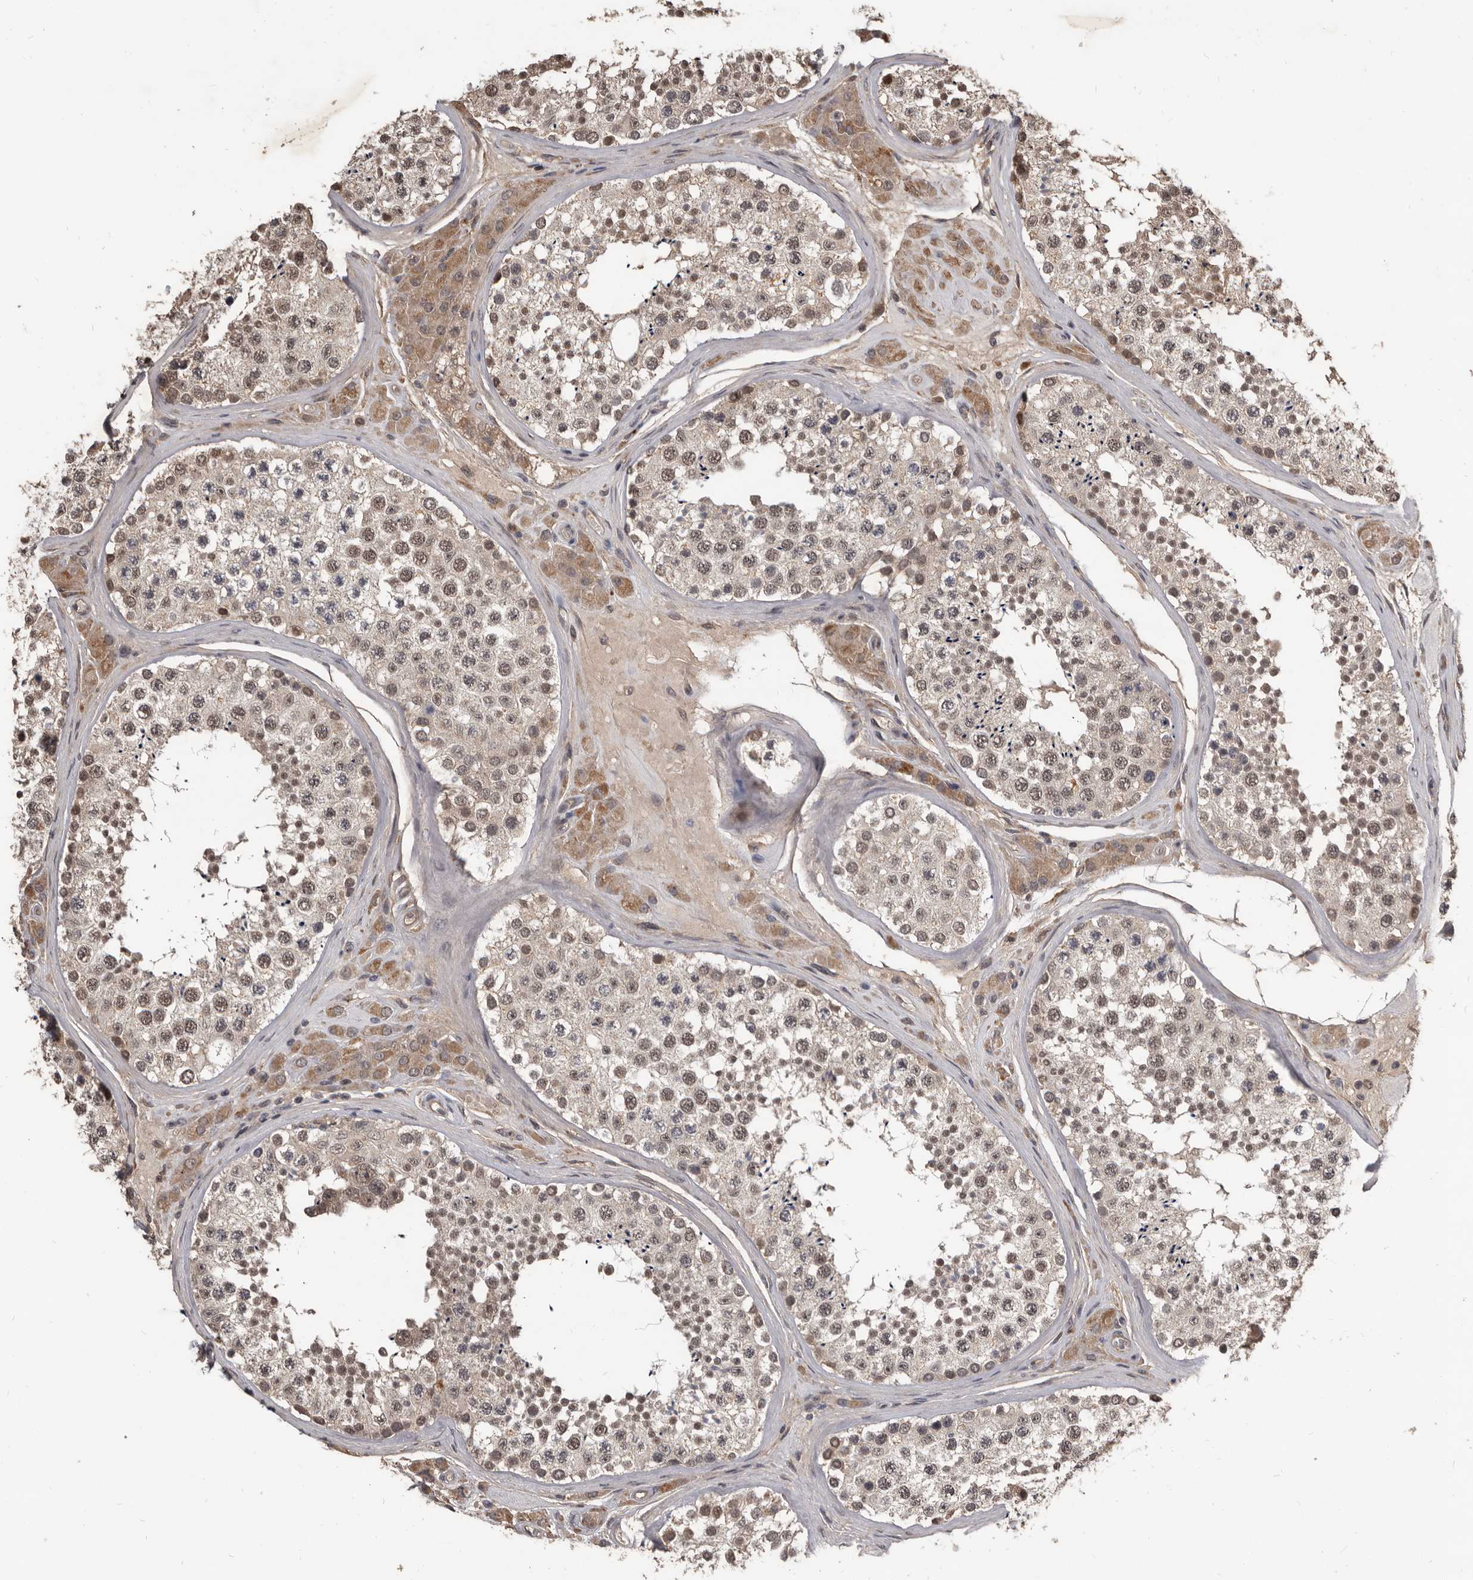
{"staining": {"intensity": "weak", "quantity": ">75%", "location": "cytoplasmic/membranous,nuclear"}, "tissue": "testis", "cell_type": "Cells in seminiferous ducts", "image_type": "normal", "snomed": [{"axis": "morphology", "description": "Normal tissue, NOS"}, {"axis": "topography", "description": "Testis"}], "caption": "DAB (3,3'-diaminobenzidine) immunohistochemical staining of benign testis demonstrates weak cytoplasmic/membranous,nuclear protein expression in approximately >75% of cells in seminiferous ducts. (DAB IHC, brown staining for protein, blue staining for nuclei).", "gene": "AHR", "patient": {"sex": "male", "age": 46}}